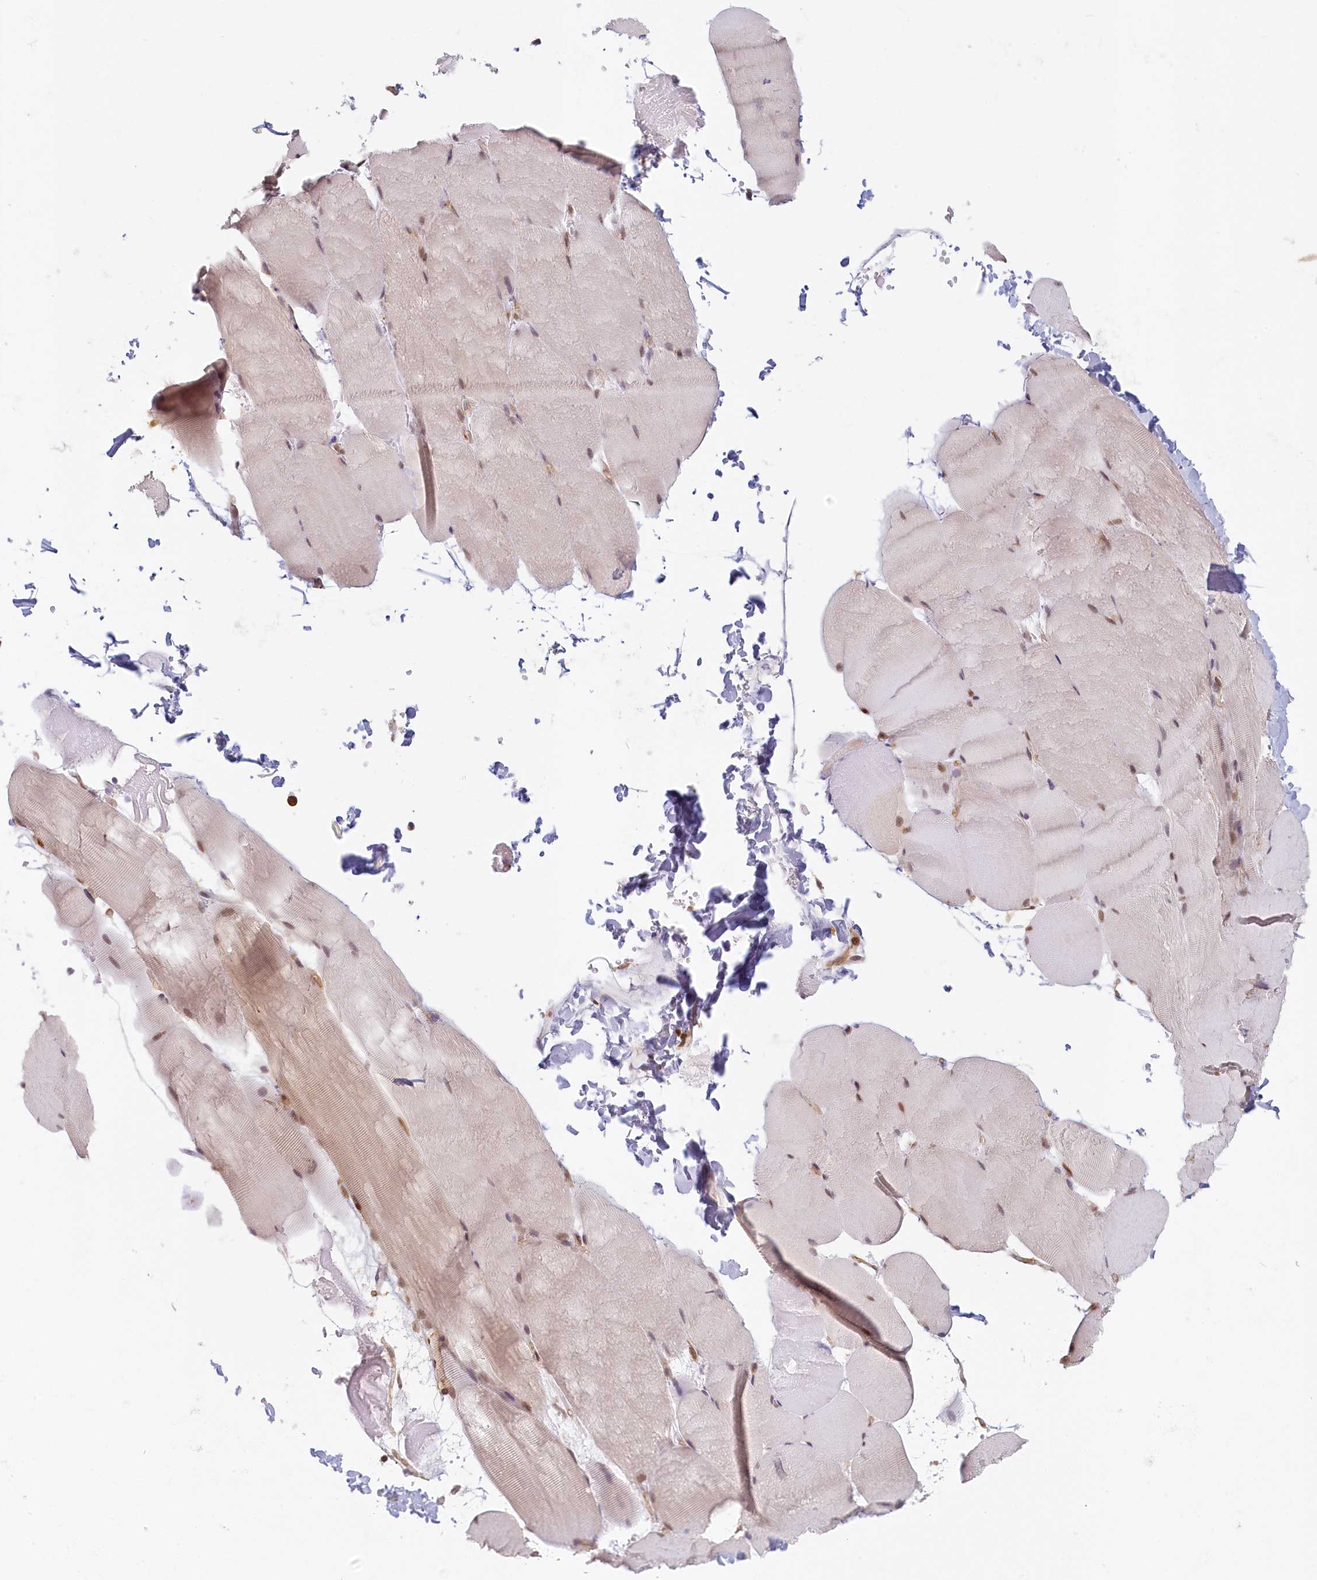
{"staining": {"intensity": "moderate", "quantity": "25%-75%", "location": "nuclear"}, "tissue": "skeletal muscle", "cell_type": "Myocytes", "image_type": "normal", "snomed": [{"axis": "morphology", "description": "Normal tissue, NOS"}, {"axis": "topography", "description": "Skeletal muscle"}, {"axis": "topography", "description": "Head-Neck"}], "caption": "Immunohistochemistry (IHC) photomicrograph of unremarkable skeletal muscle: human skeletal muscle stained using IHC displays medium levels of moderate protein expression localized specifically in the nuclear of myocytes, appearing as a nuclear brown color.", "gene": "C19orf44", "patient": {"sex": "male", "age": 66}}